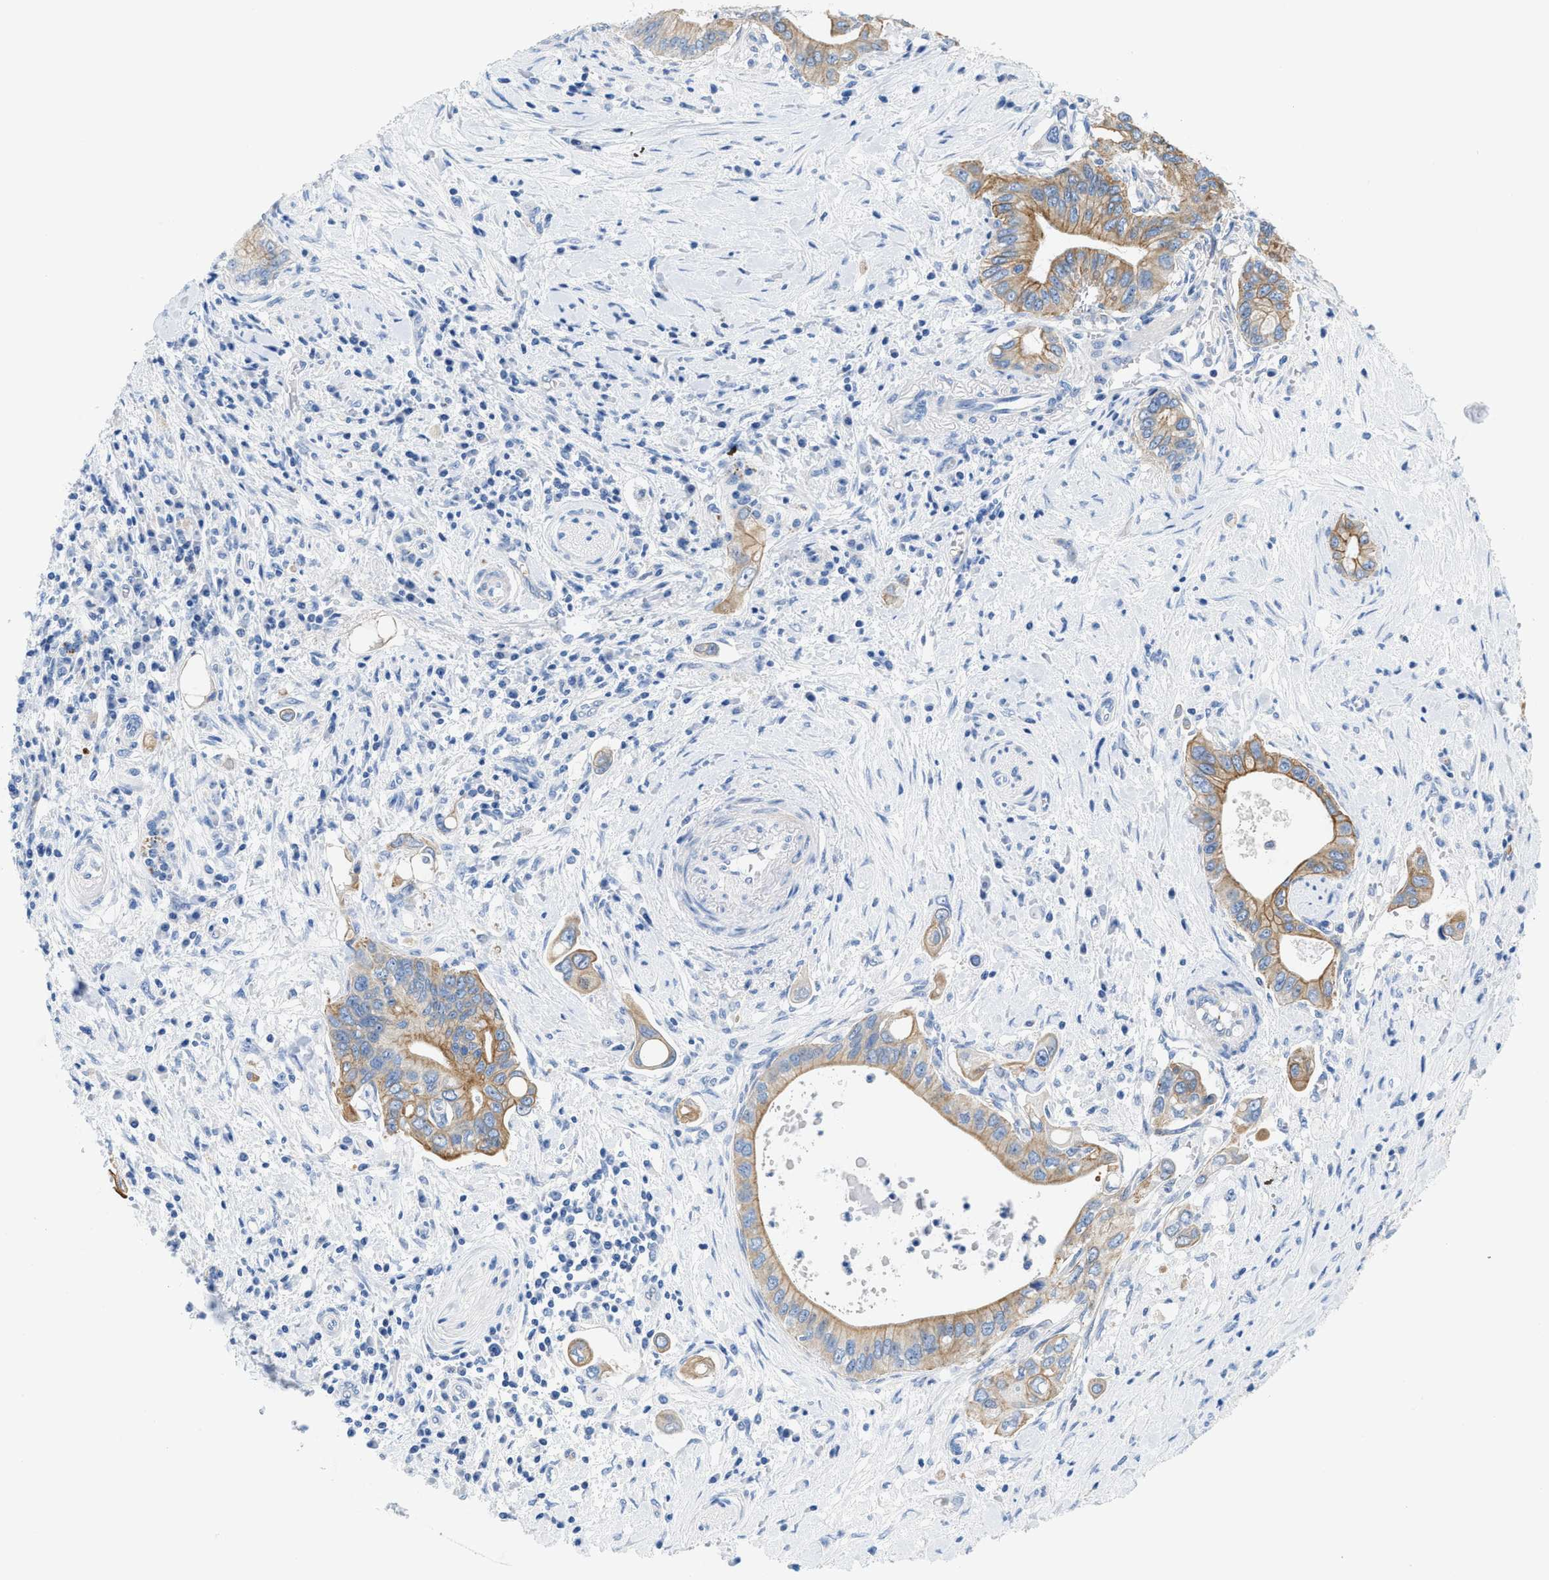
{"staining": {"intensity": "moderate", "quantity": ">75%", "location": "cytoplasmic/membranous"}, "tissue": "pancreatic cancer", "cell_type": "Tumor cells", "image_type": "cancer", "snomed": [{"axis": "morphology", "description": "Adenocarcinoma, NOS"}, {"axis": "topography", "description": "Pancreas"}], "caption": "Protein staining of pancreatic cancer tissue displays moderate cytoplasmic/membranous positivity in approximately >75% of tumor cells.", "gene": "BPGM", "patient": {"sex": "female", "age": 73}}